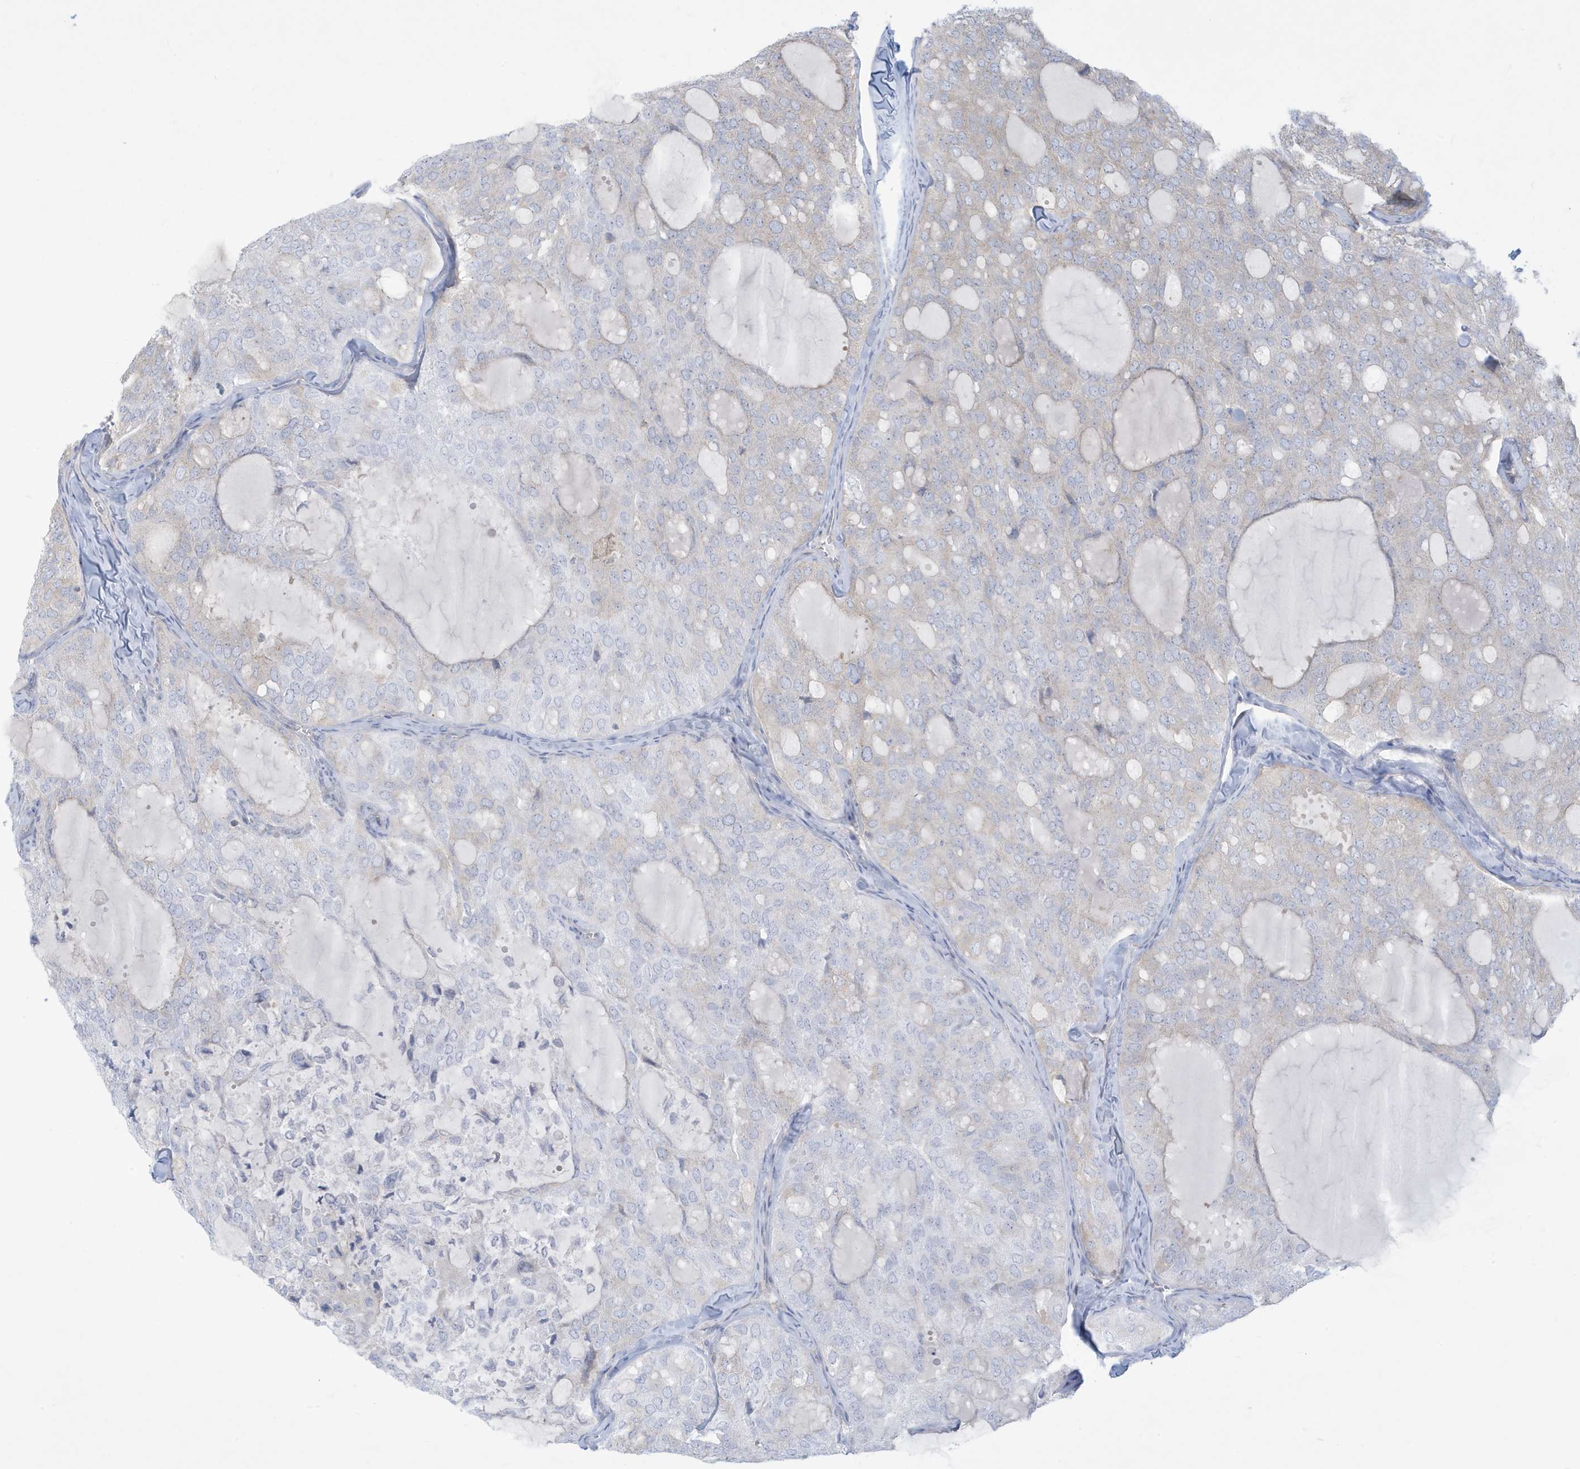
{"staining": {"intensity": "negative", "quantity": "none", "location": "none"}, "tissue": "thyroid cancer", "cell_type": "Tumor cells", "image_type": "cancer", "snomed": [{"axis": "morphology", "description": "Follicular adenoma carcinoma, NOS"}, {"axis": "topography", "description": "Thyroid gland"}], "caption": "Immunohistochemistry photomicrograph of neoplastic tissue: thyroid cancer stained with DAB shows no significant protein positivity in tumor cells. (Stains: DAB IHC with hematoxylin counter stain, Microscopy: brightfield microscopy at high magnification).", "gene": "SLAMF9", "patient": {"sex": "male", "age": 75}}